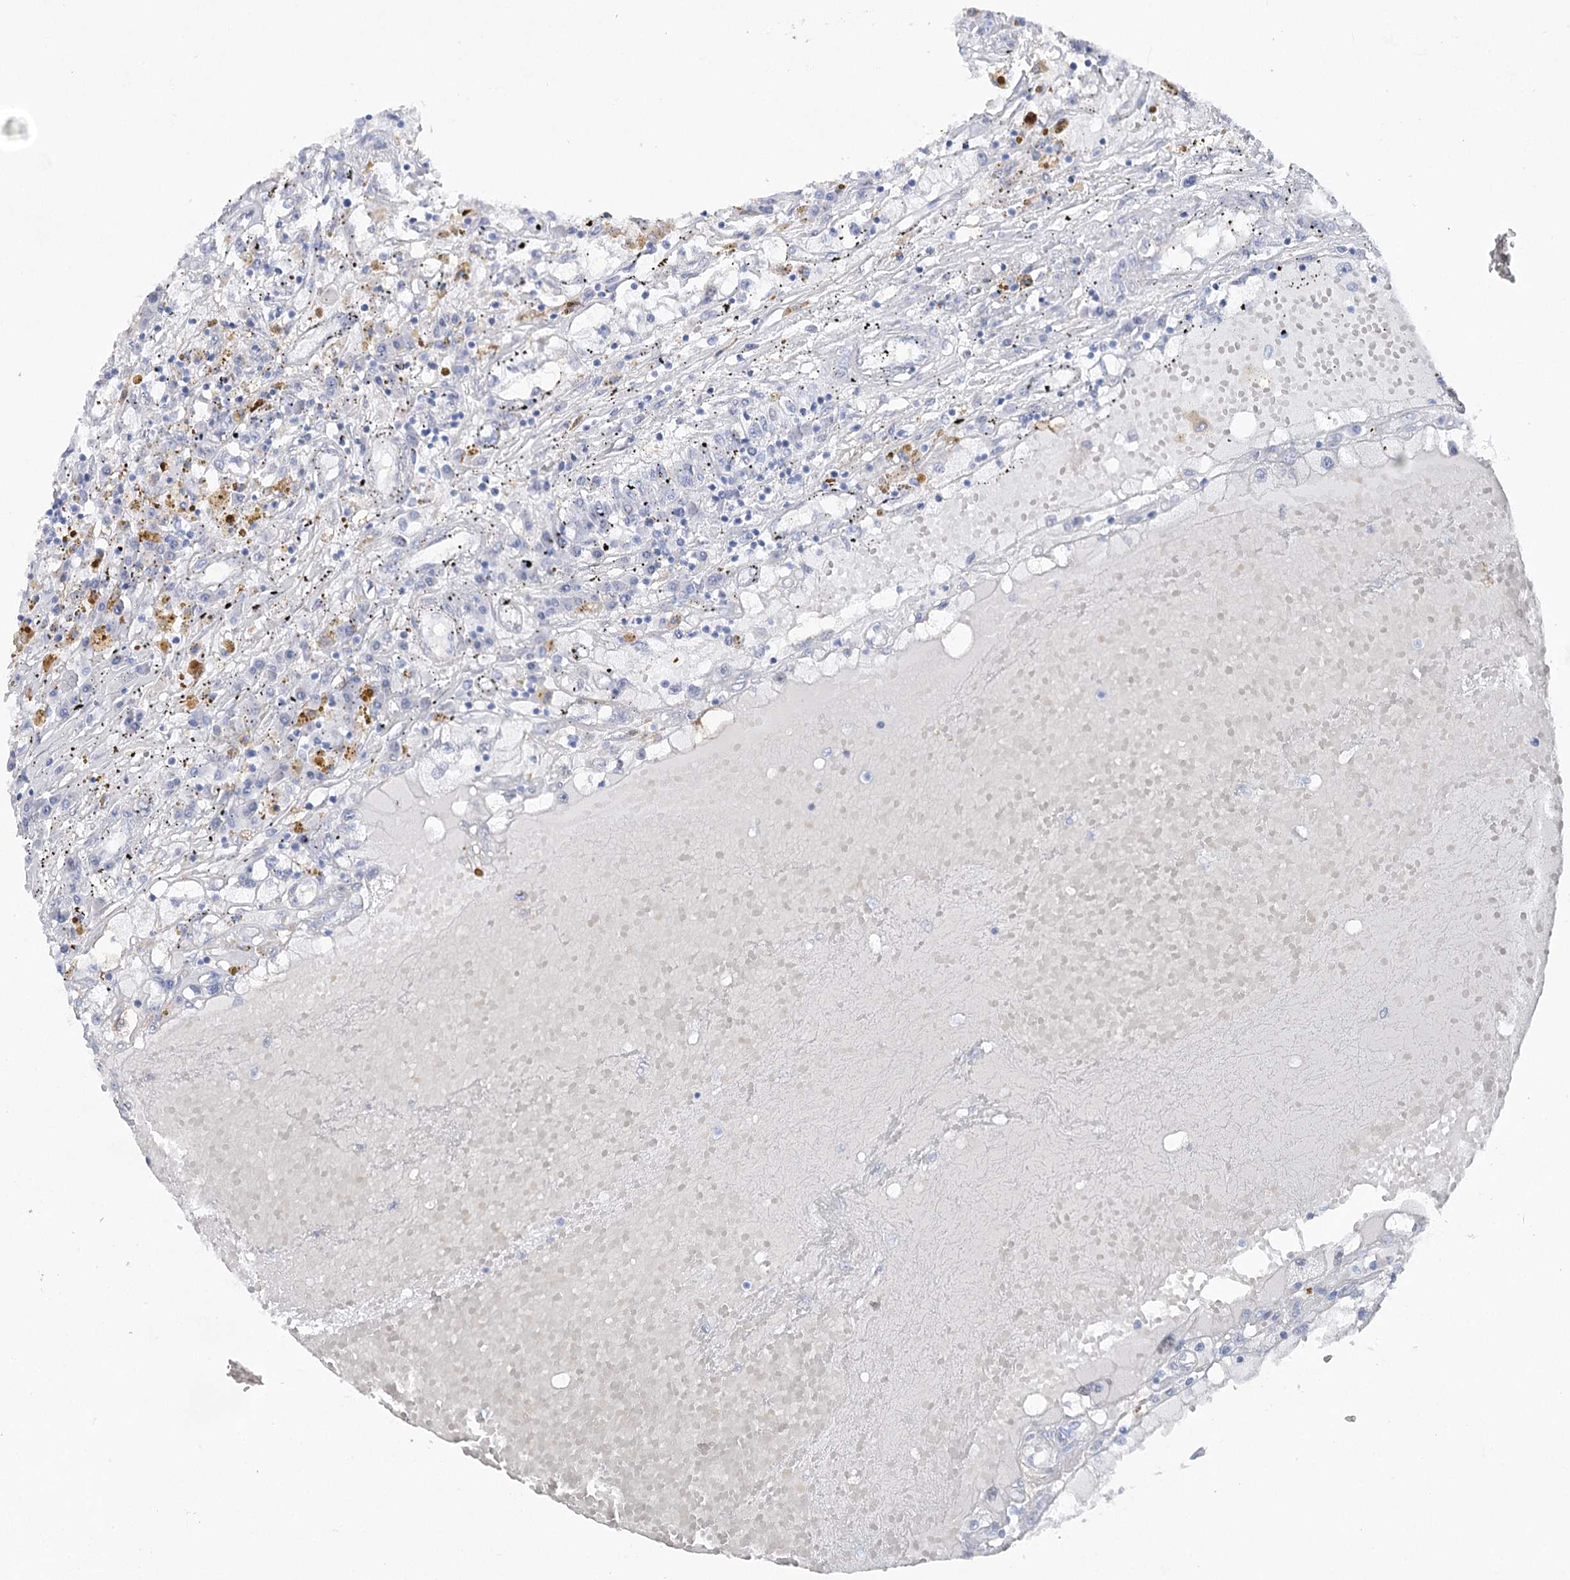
{"staining": {"intensity": "negative", "quantity": "none", "location": "none"}, "tissue": "renal cancer", "cell_type": "Tumor cells", "image_type": "cancer", "snomed": [{"axis": "morphology", "description": "Adenocarcinoma, NOS"}, {"axis": "topography", "description": "Kidney"}], "caption": "Tumor cells show no significant expression in renal cancer (adenocarcinoma). The staining is performed using DAB (3,3'-diaminobenzidine) brown chromogen with nuclei counter-stained in using hematoxylin.", "gene": "UGDH", "patient": {"sex": "male", "age": 56}}